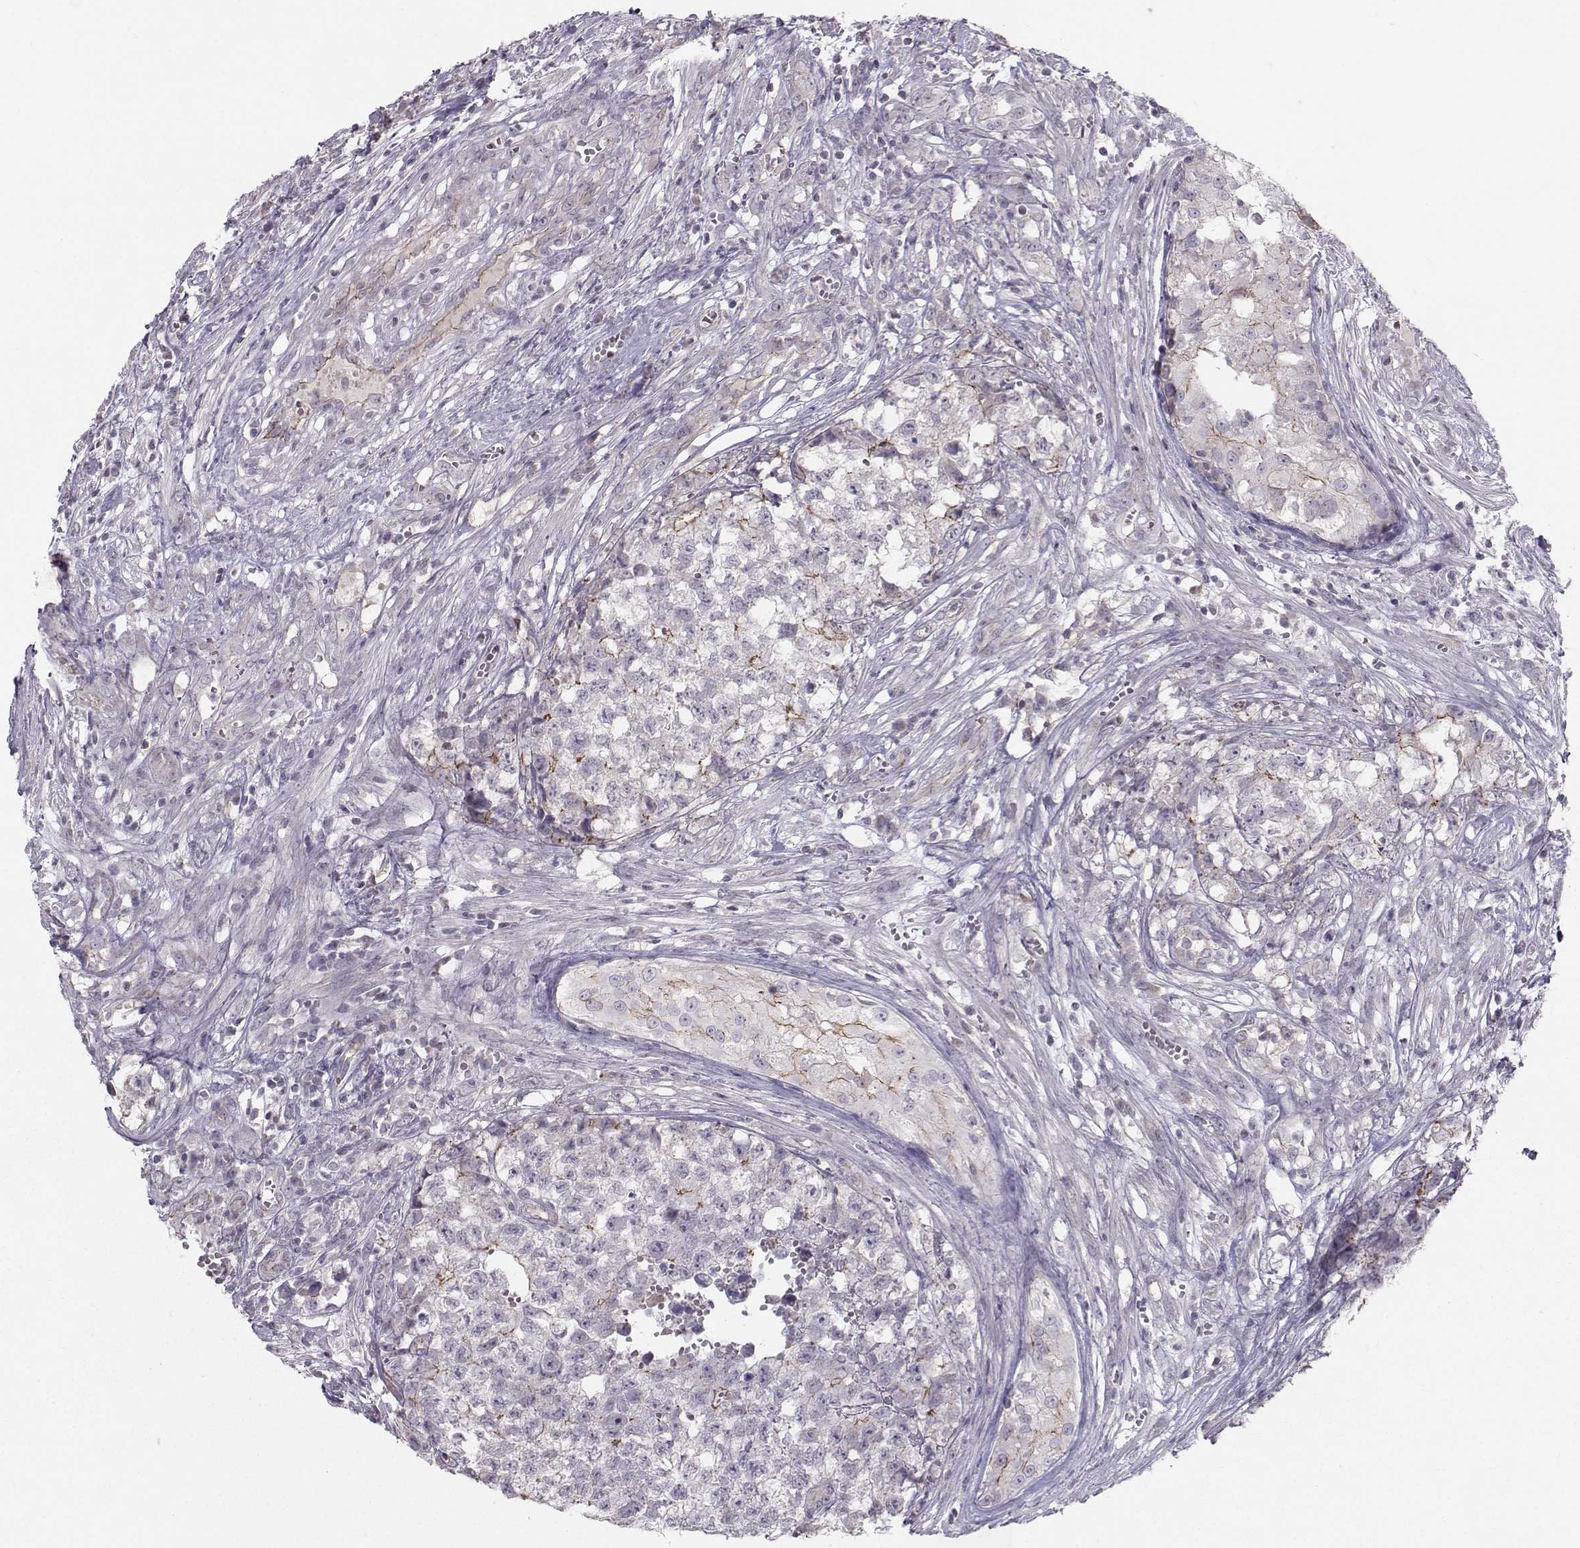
{"staining": {"intensity": "moderate", "quantity": "<25%", "location": "cytoplasmic/membranous"}, "tissue": "testis cancer", "cell_type": "Tumor cells", "image_type": "cancer", "snomed": [{"axis": "morphology", "description": "Seminoma, NOS"}, {"axis": "morphology", "description": "Carcinoma, Embryonal, NOS"}, {"axis": "topography", "description": "Testis"}], "caption": "DAB immunohistochemical staining of testis seminoma reveals moderate cytoplasmic/membranous protein positivity in approximately <25% of tumor cells.", "gene": "MAST1", "patient": {"sex": "male", "age": 22}}